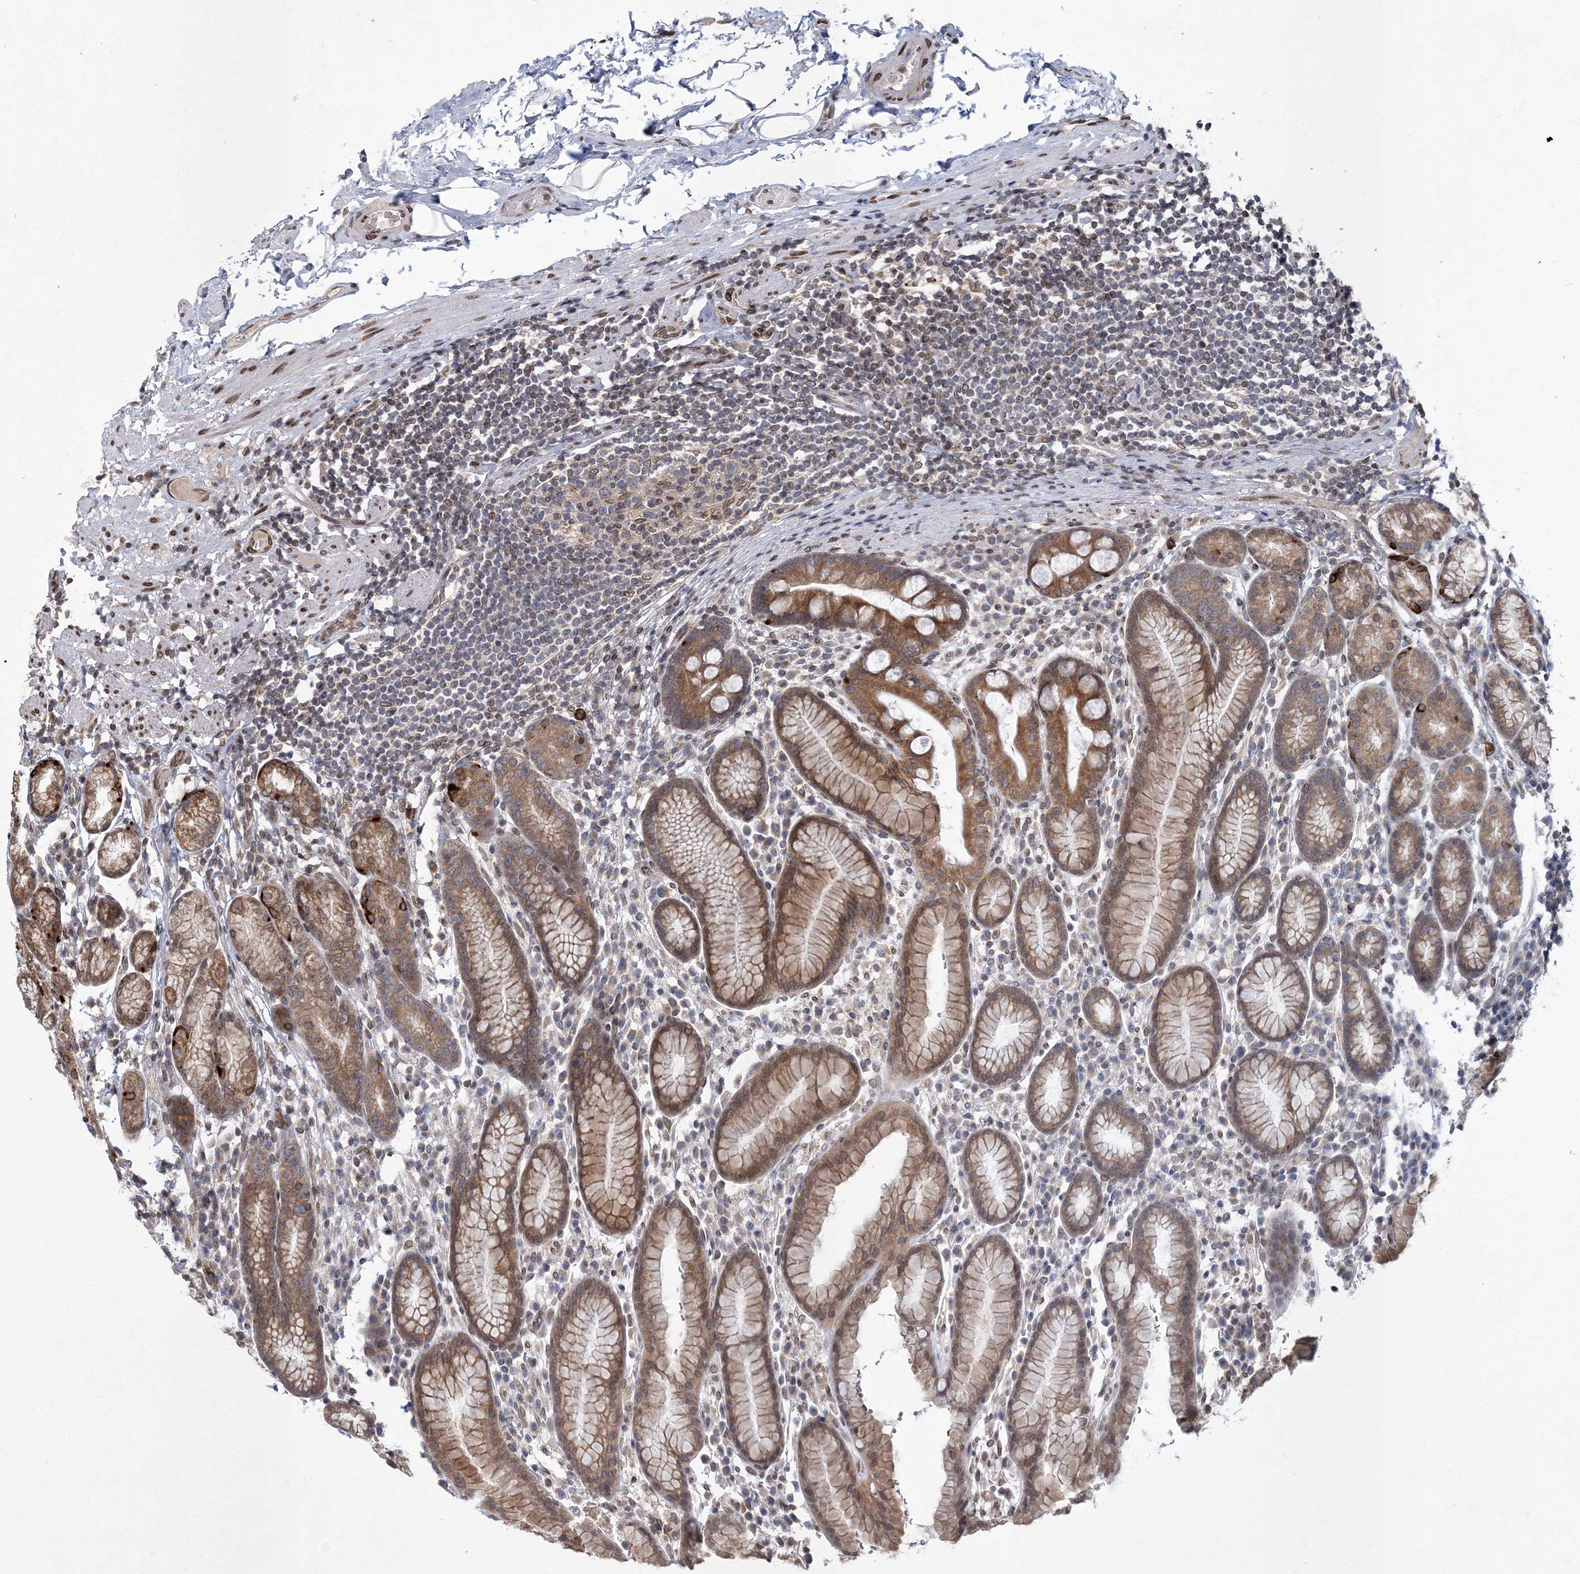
{"staining": {"intensity": "moderate", "quantity": ">75%", "location": "cytoplasmic/membranous"}, "tissue": "stomach", "cell_type": "Glandular cells", "image_type": "normal", "snomed": [{"axis": "morphology", "description": "Normal tissue, NOS"}, {"axis": "topography", "description": "Stomach, lower"}], "caption": "Immunohistochemical staining of normal human stomach shows moderate cytoplasmic/membranous protein staining in approximately >75% of glandular cells.", "gene": "DNAJC27", "patient": {"sex": "male", "age": 52}}